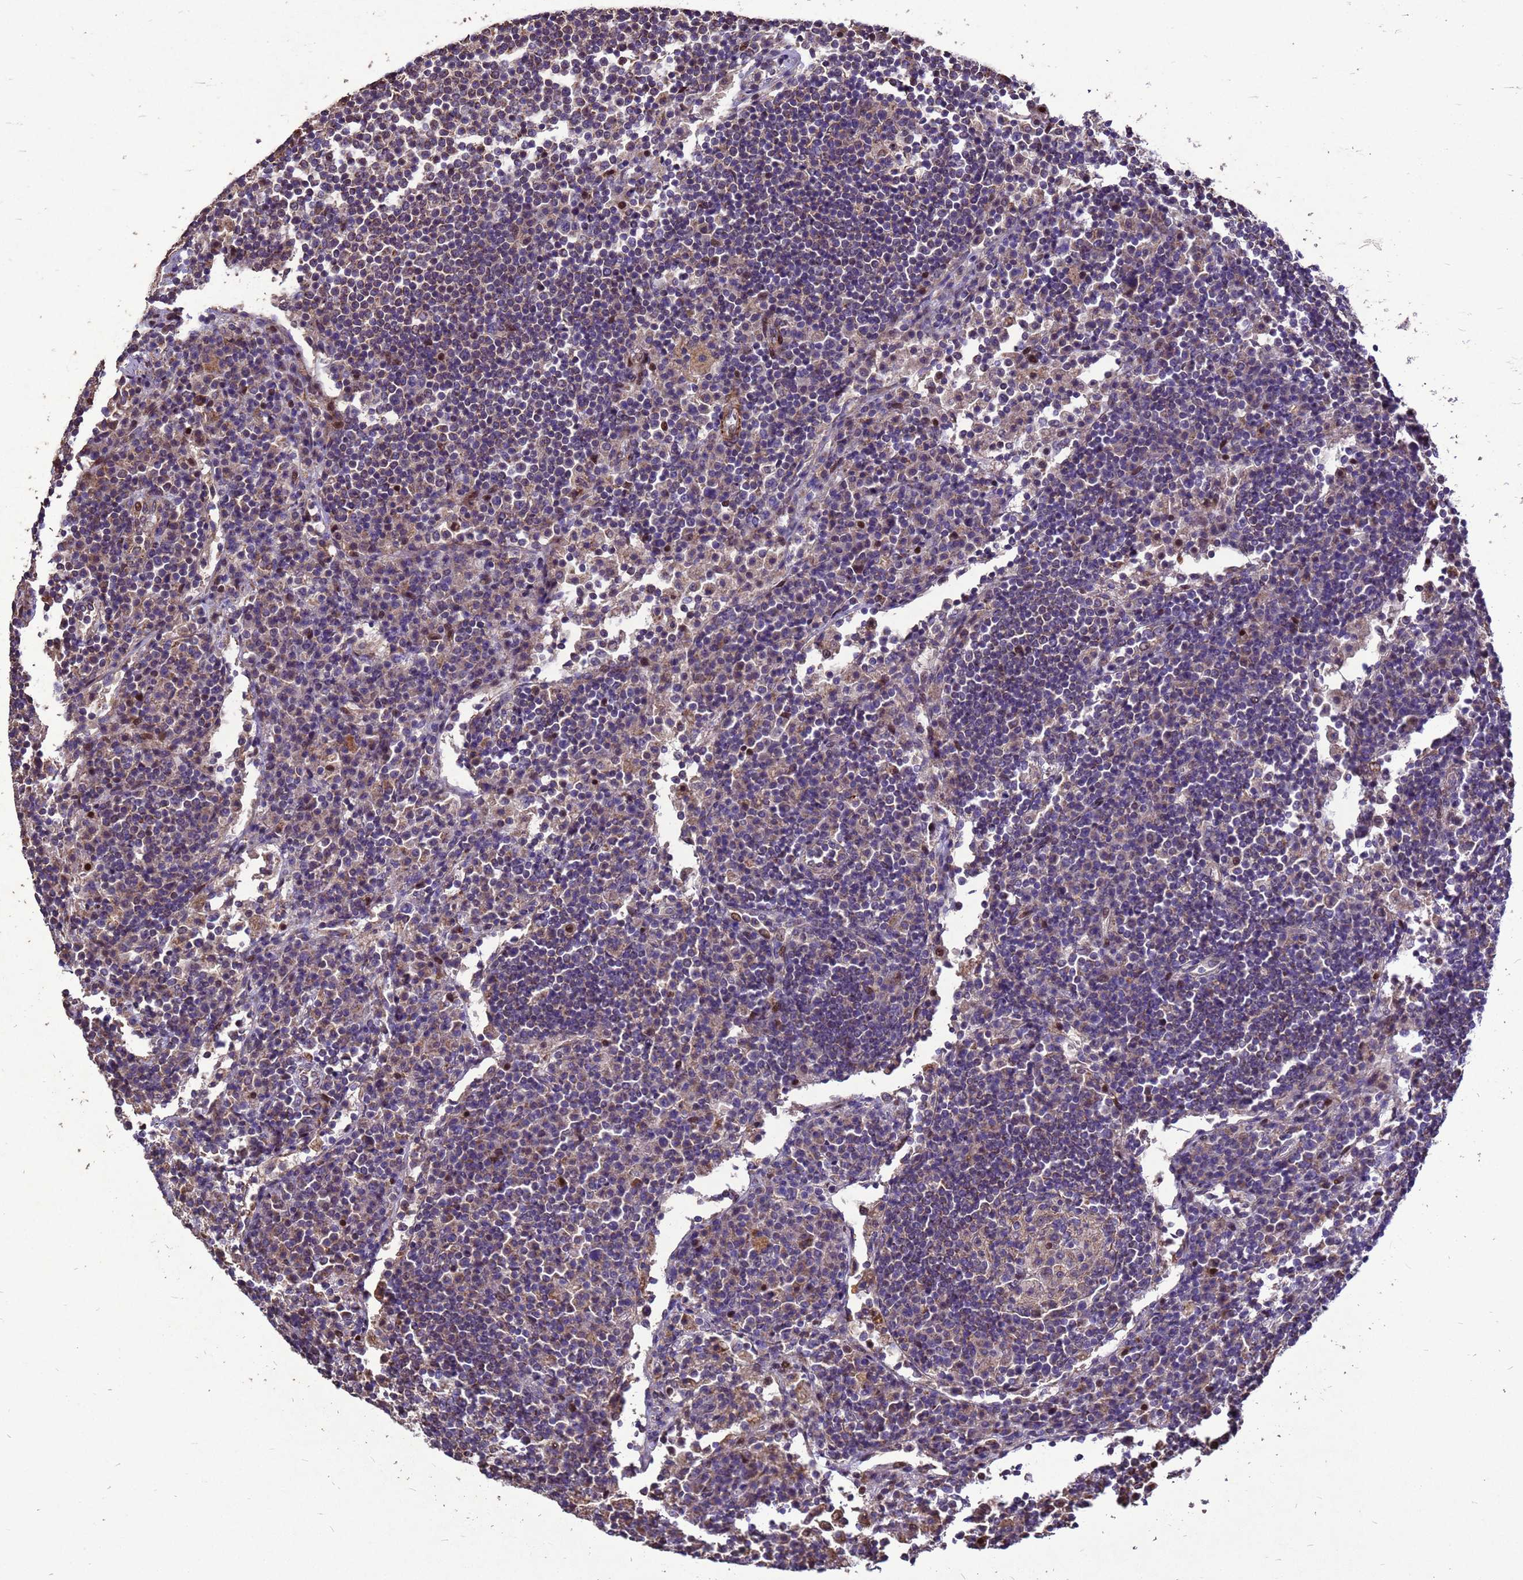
{"staining": {"intensity": "negative", "quantity": "none", "location": "none"}, "tissue": "lymph node", "cell_type": "Germinal center cells", "image_type": "normal", "snomed": [{"axis": "morphology", "description": "Normal tissue, NOS"}, {"axis": "topography", "description": "Lymph node"}], "caption": "Germinal center cells are negative for protein expression in normal human lymph node. (Brightfield microscopy of DAB IHC at high magnification).", "gene": "RSPRY1", "patient": {"sex": "female", "age": 53}}